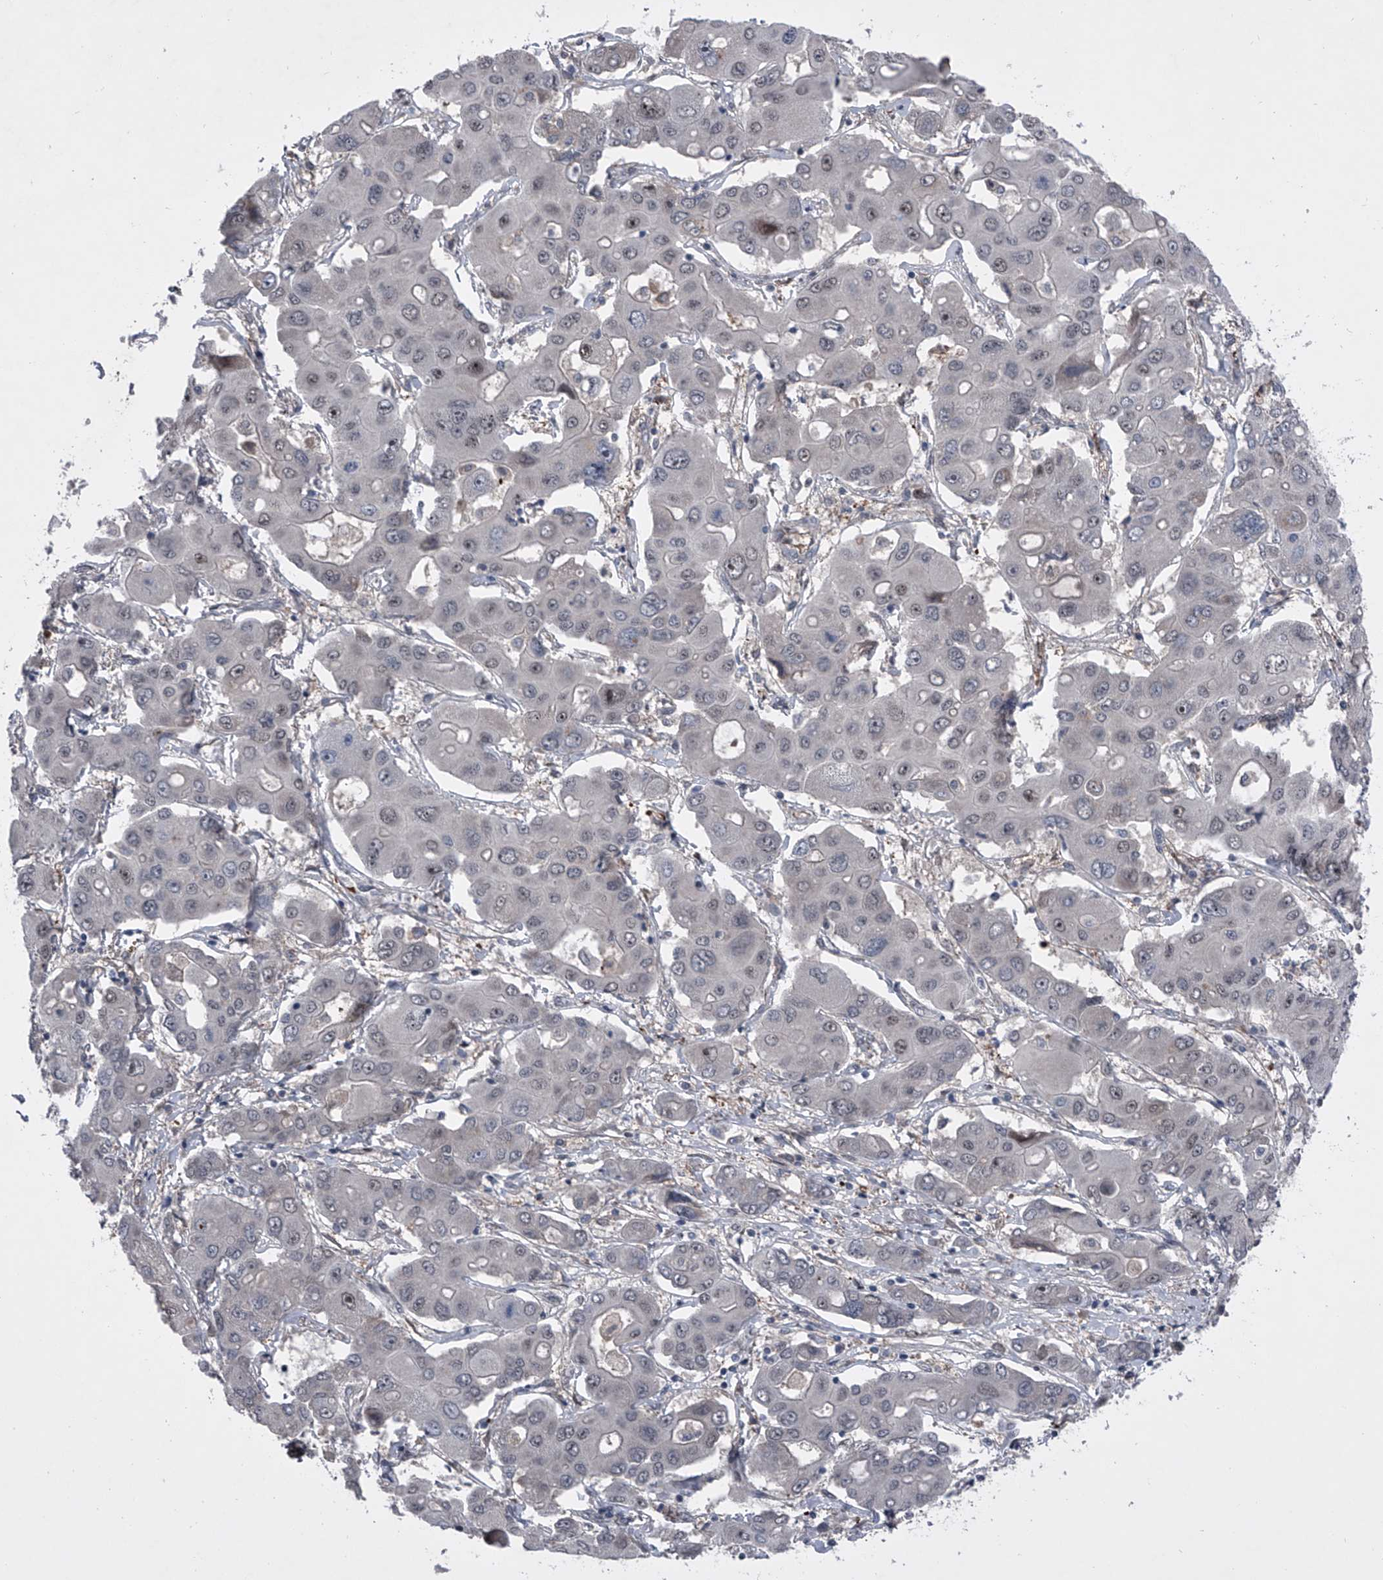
{"staining": {"intensity": "negative", "quantity": "none", "location": "none"}, "tissue": "liver cancer", "cell_type": "Tumor cells", "image_type": "cancer", "snomed": [{"axis": "morphology", "description": "Cholangiocarcinoma"}, {"axis": "topography", "description": "Liver"}], "caption": "This is a photomicrograph of IHC staining of cholangiocarcinoma (liver), which shows no positivity in tumor cells. (DAB IHC, high magnification).", "gene": "ELK4", "patient": {"sex": "male", "age": 67}}